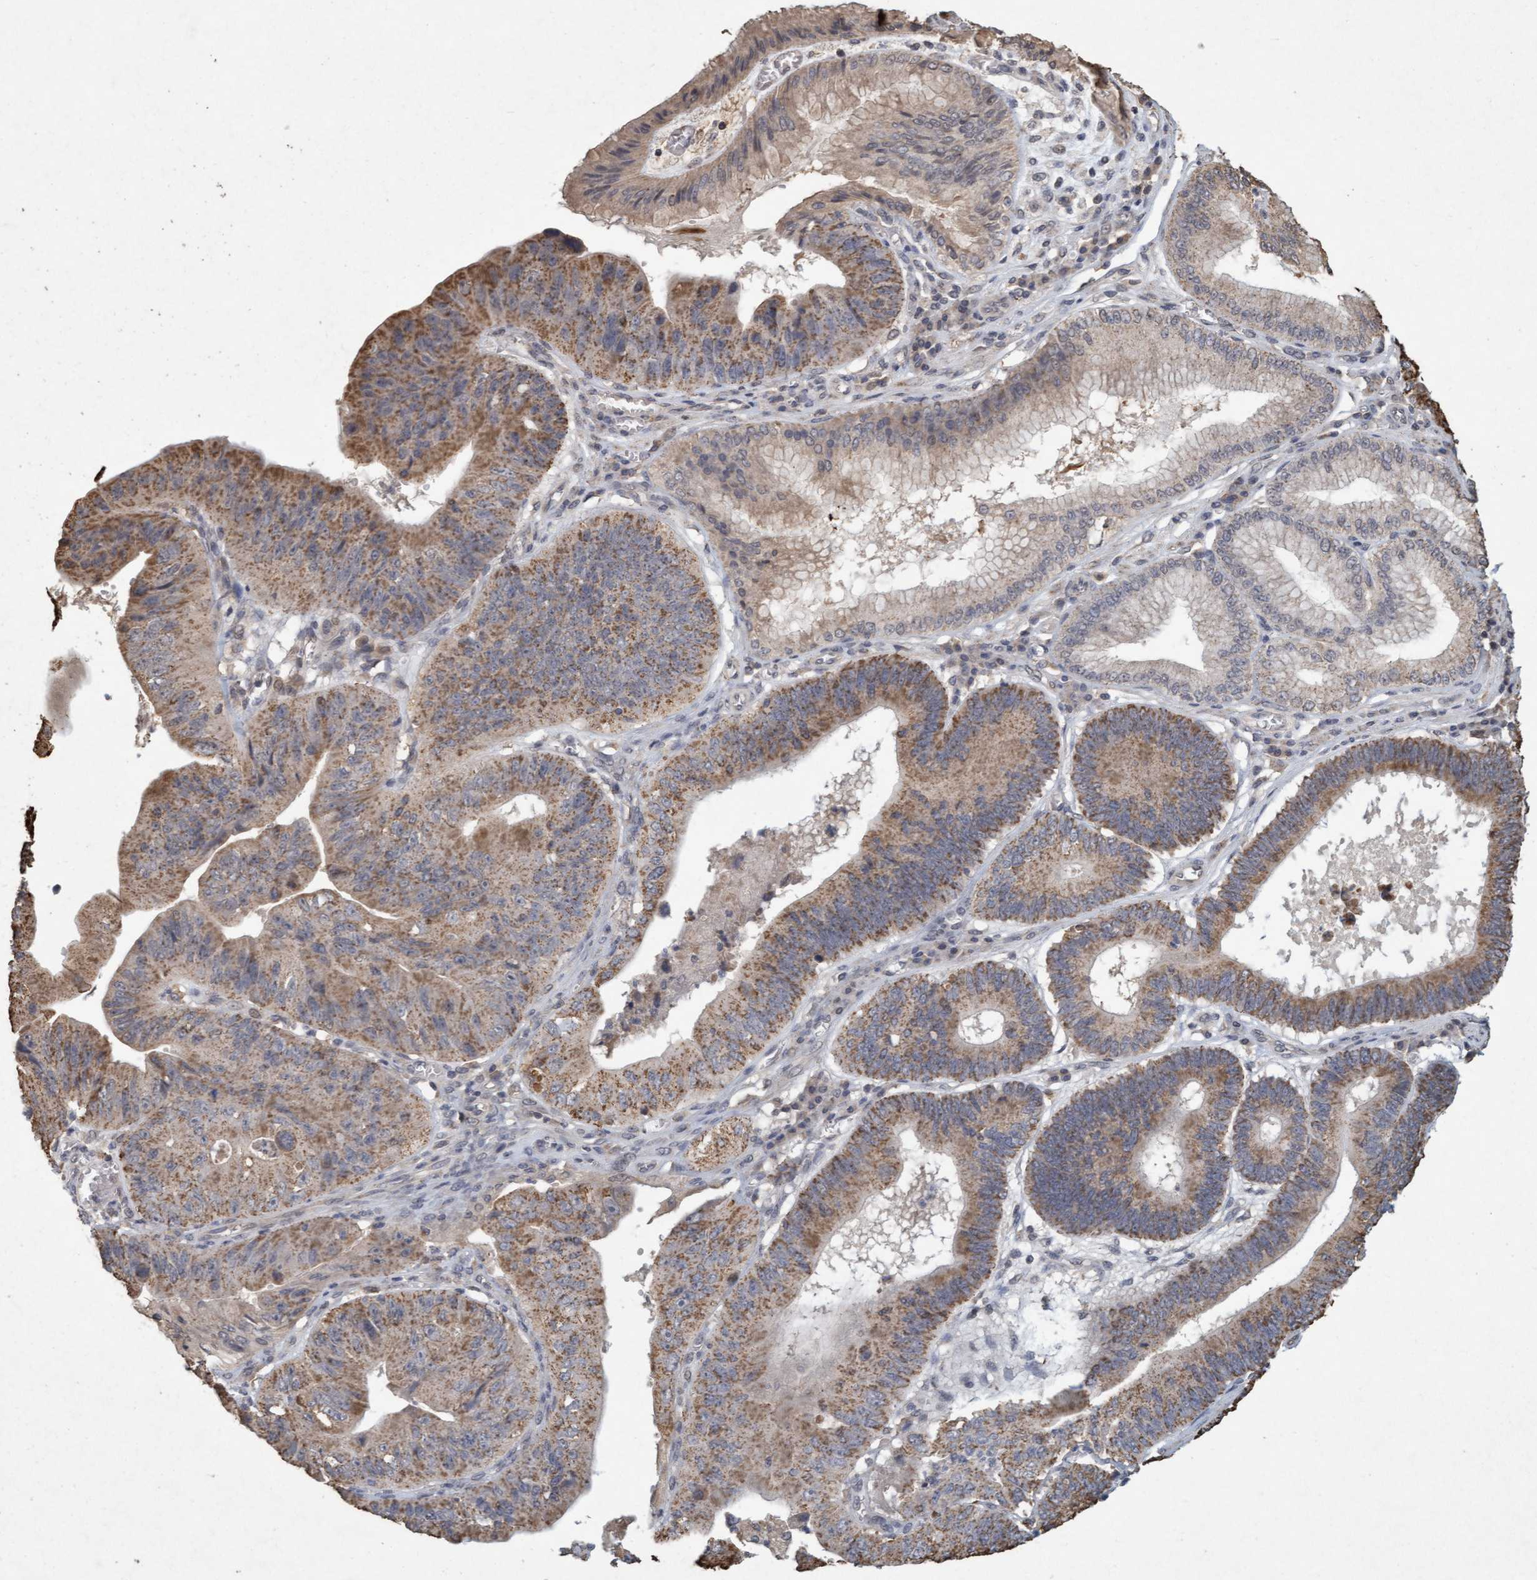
{"staining": {"intensity": "moderate", "quantity": ">75%", "location": "cytoplasmic/membranous"}, "tissue": "stomach cancer", "cell_type": "Tumor cells", "image_type": "cancer", "snomed": [{"axis": "morphology", "description": "Adenocarcinoma, NOS"}, {"axis": "topography", "description": "Stomach"}], "caption": "Stomach adenocarcinoma stained with a protein marker displays moderate staining in tumor cells.", "gene": "VSIG8", "patient": {"sex": "male", "age": 59}}